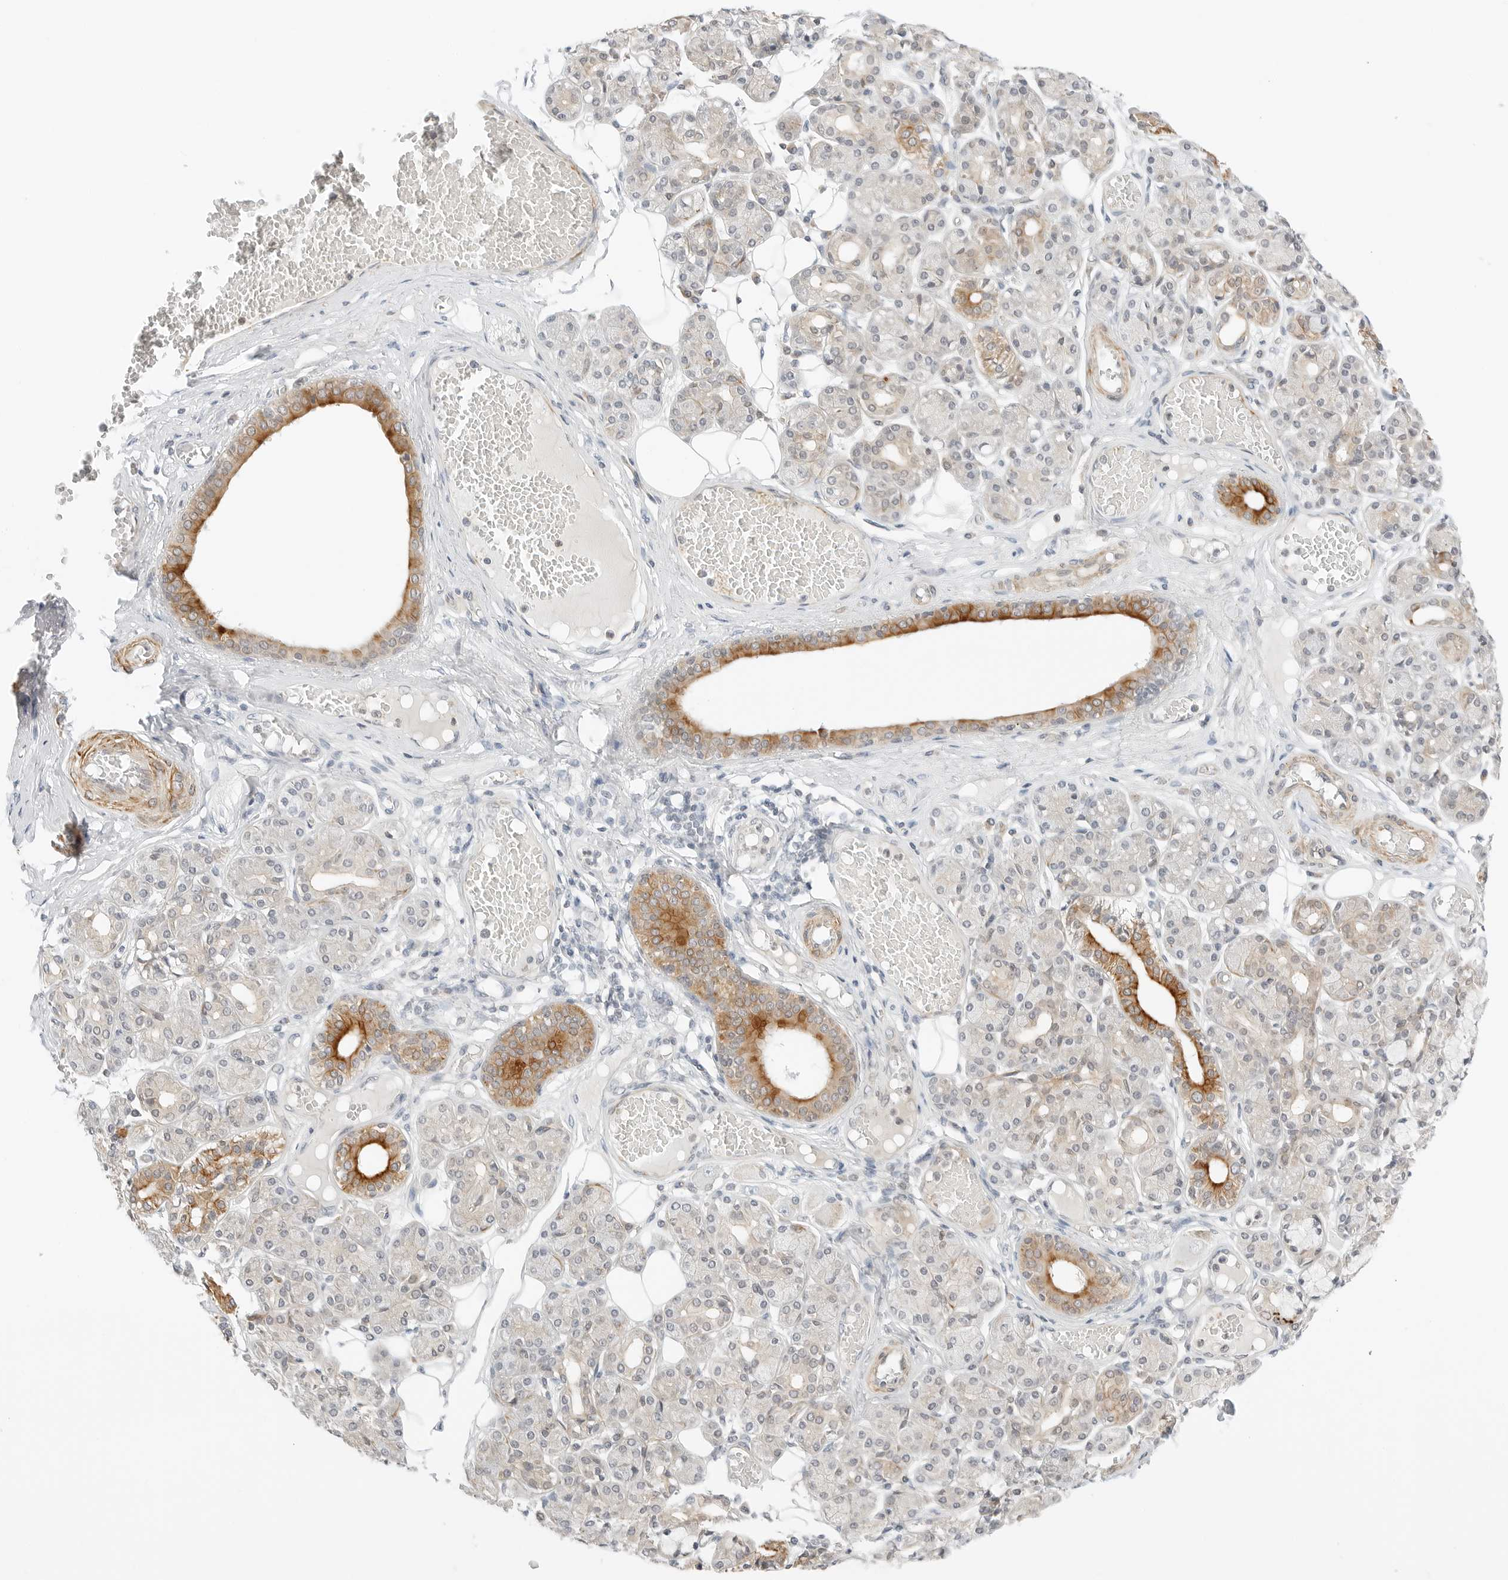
{"staining": {"intensity": "strong", "quantity": "<25%", "location": "cytoplasmic/membranous"}, "tissue": "salivary gland", "cell_type": "Glandular cells", "image_type": "normal", "snomed": [{"axis": "morphology", "description": "Normal tissue, NOS"}, {"axis": "topography", "description": "Salivary gland"}], "caption": "Immunohistochemistry (IHC) histopathology image of benign salivary gland stained for a protein (brown), which exhibits medium levels of strong cytoplasmic/membranous positivity in about <25% of glandular cells.", "gene": "IQCC", "patient": {"sex": "male", "age": 63}}